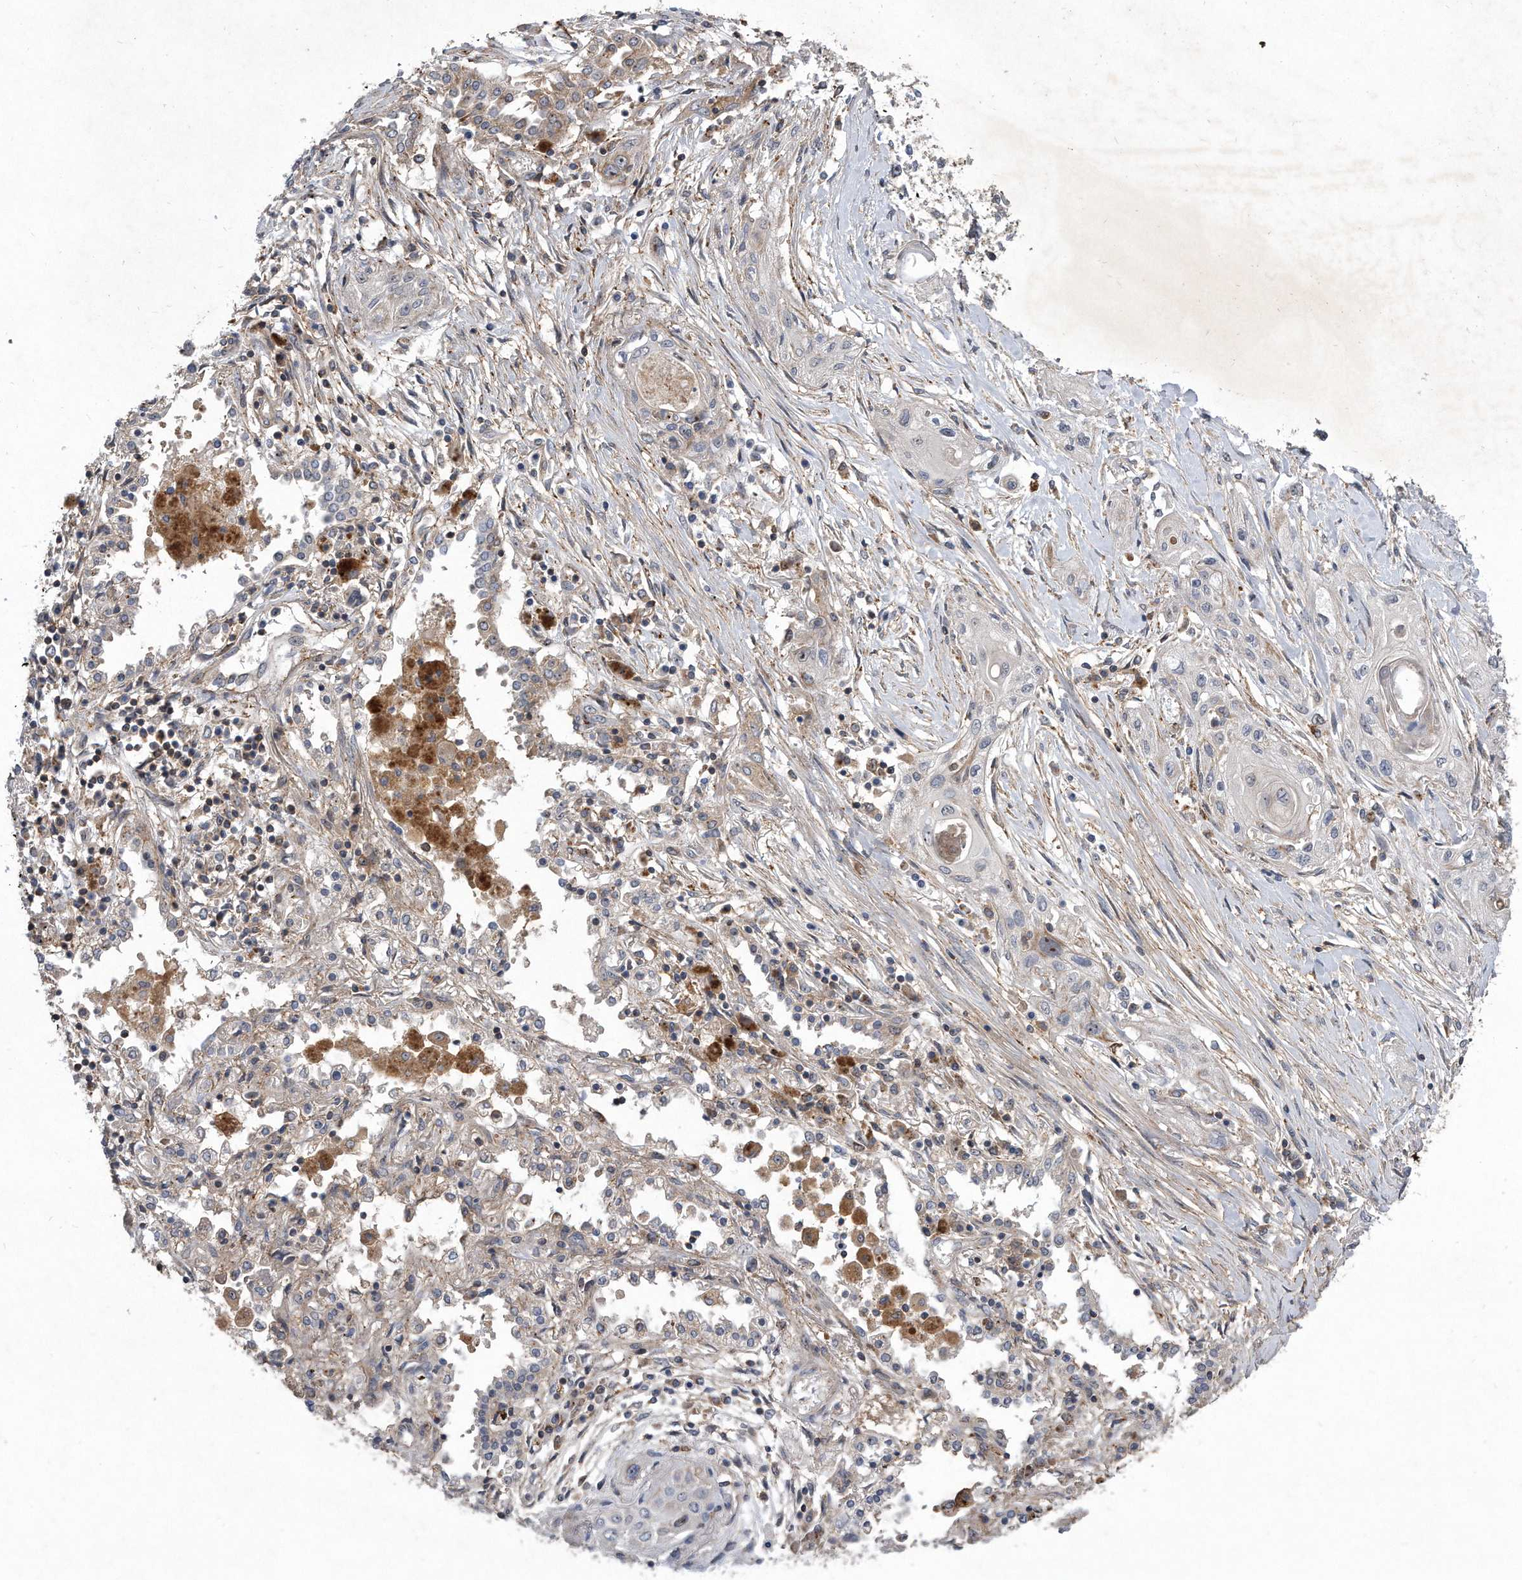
{"staining": {"intensity": "negative", "quantity": "none", "location": "none"}, "tissue": "lung cancer", "cell_type": "Tumor cells", "image_type": "cancer", "snomed": [{"axis": "morphology", "description": "Squamous cell carcinoma, NOS"}, {"axis": "topography", "description": "Lung"}], "caption": "Tumor cells show no significant positivity in lung cancer (squamous cell carcinoma).", "gene": "PGBD2", "patient": {"sex": "female", "age": 47}}